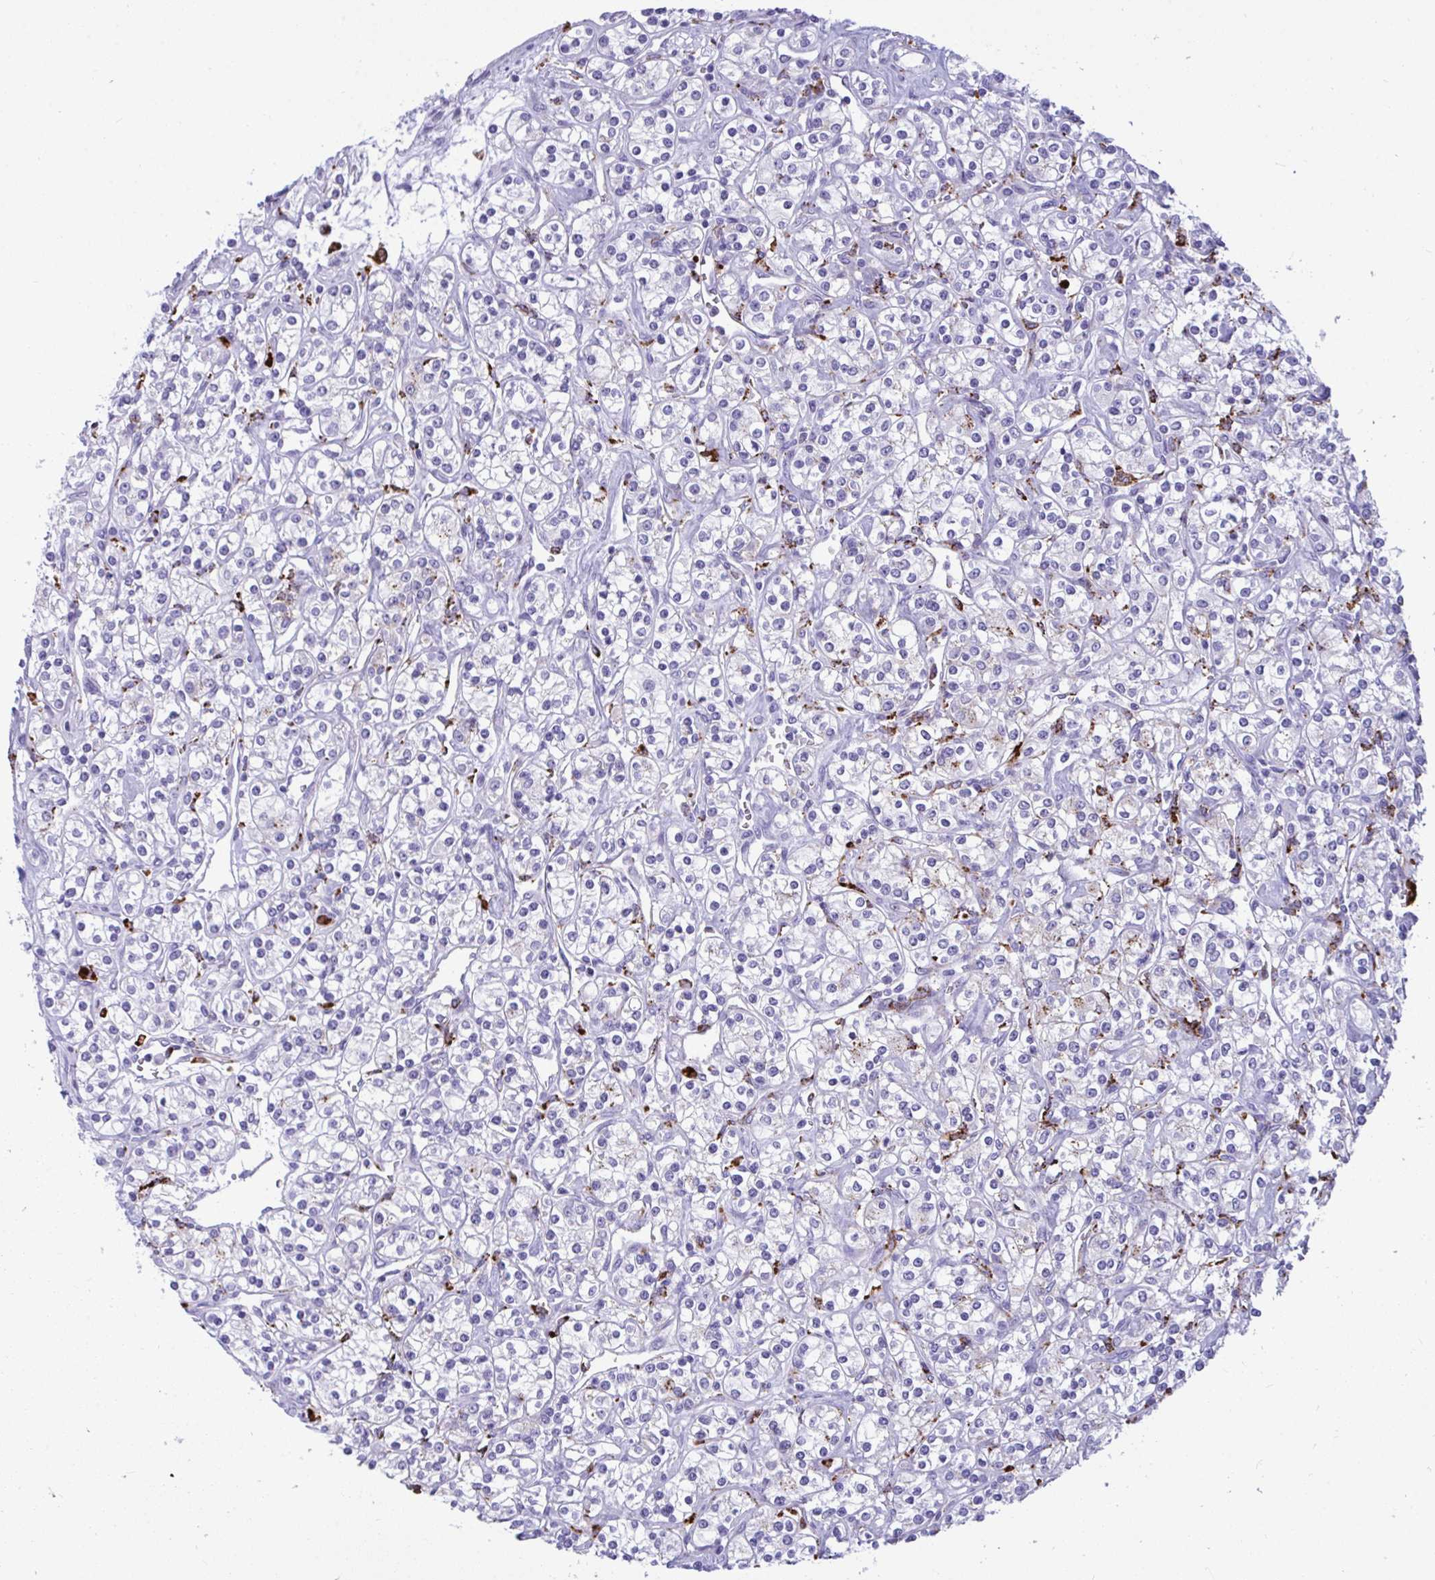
{"staining": {"intensity": "weak", "quantity": "<25%", "location": "cytoplasmic/membranous"}, "tissue": "renal cancer", "cell_type": "Tumor cells", "image_type": "cancer", "snomed": [{"axis": "morphology", "description": "Adenocarcinoma, NOS"}, {"axis": "topography", "description": "Kidney"}], "caption": "Human renal cancer stained for a protein using immunohistochemistry shows no expression in tumor cells.", "gene": "CPVL", "patient": {"sex": "male", "age": 77}}